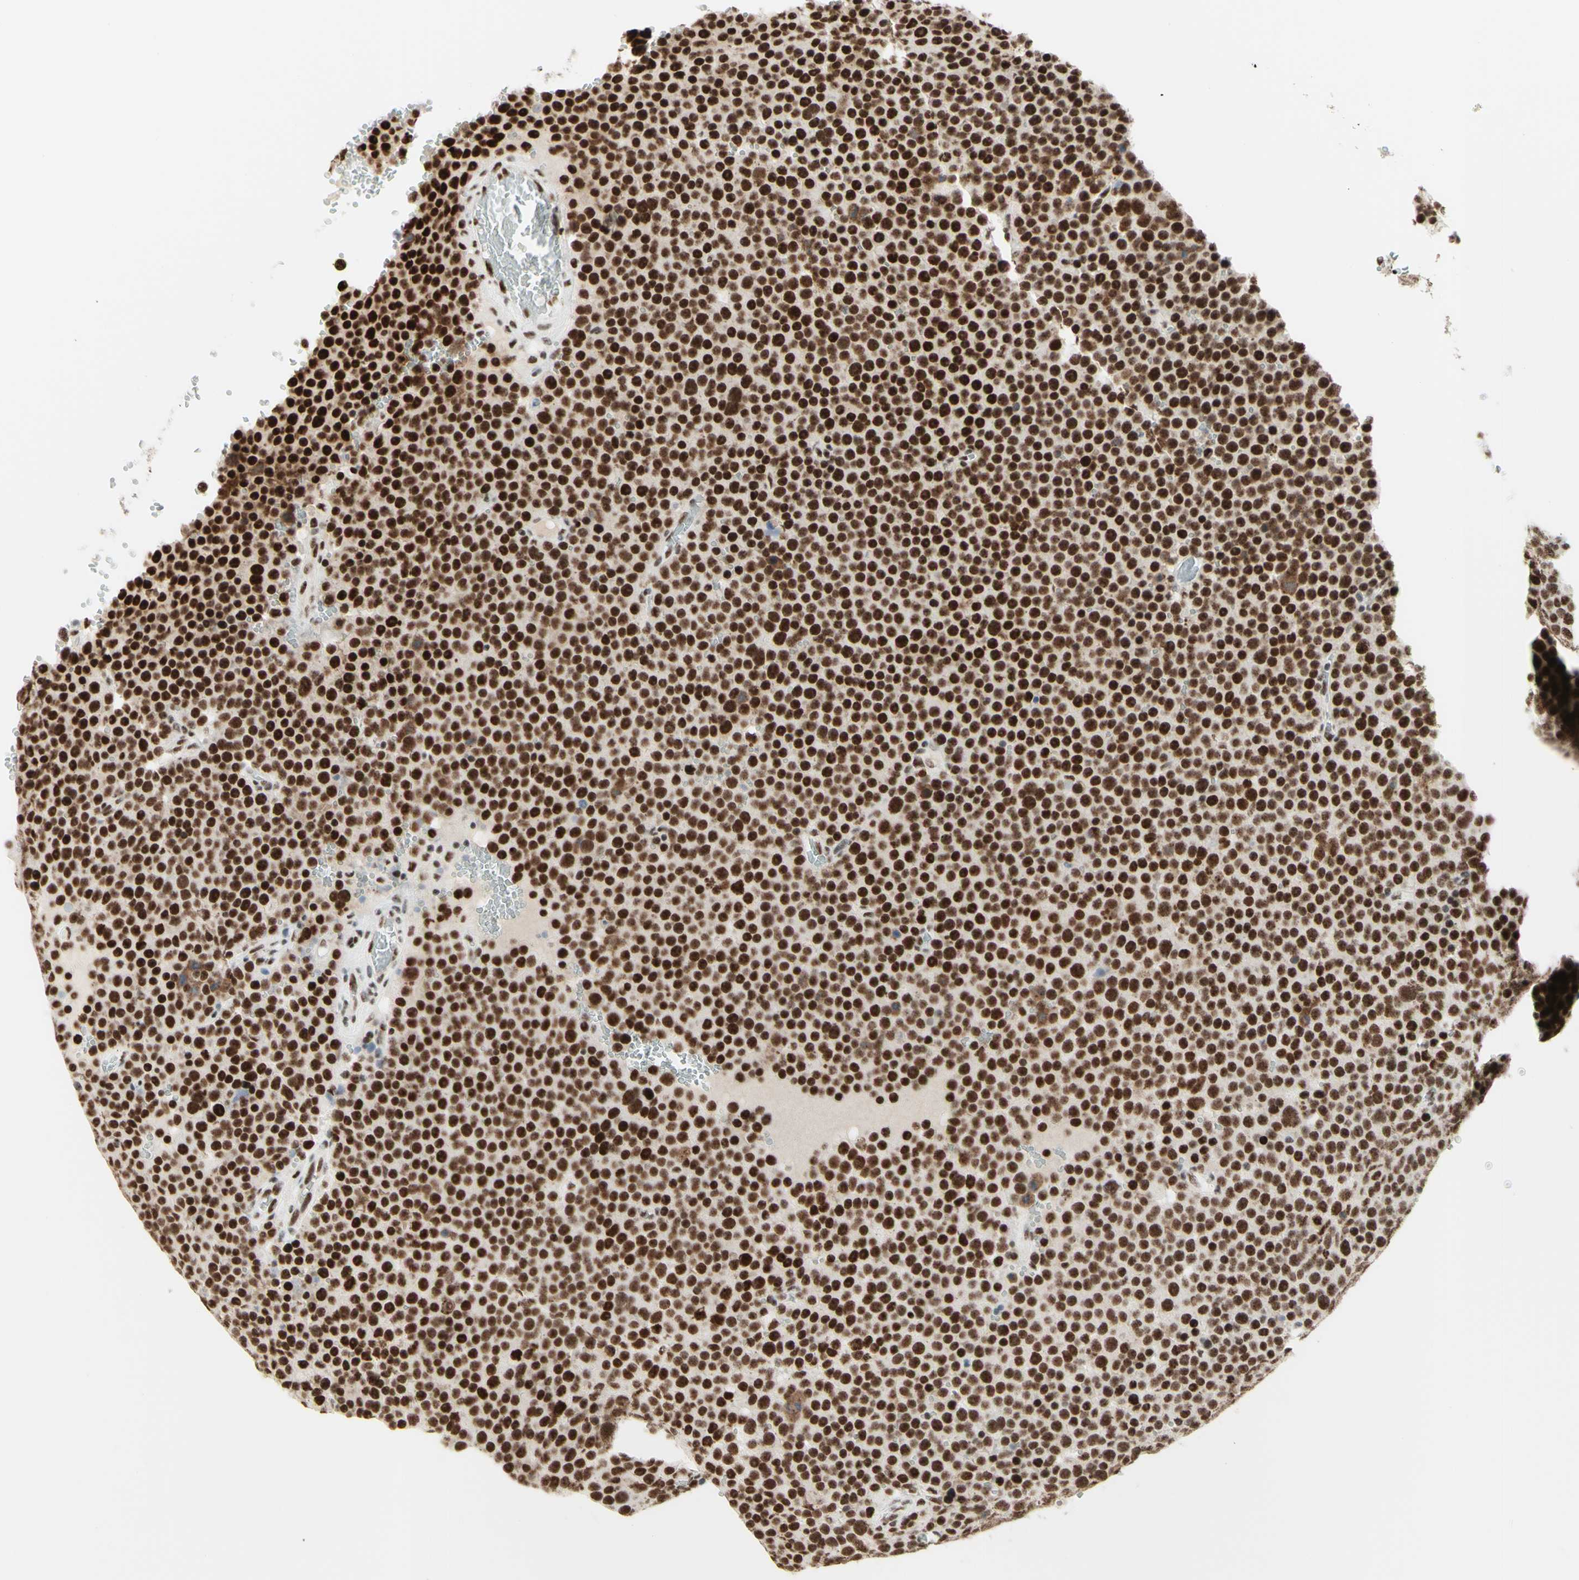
{"staining": {"intensity": "strong", "quantity": ">75%", "location": "nuclear"}, "tissue": "testis cancer", "cell_type": "Tumor cells", "image_type": "cancer", "snomed": [{"axis": "morphology", "description": "Seminoma, NOS"}, {"axis": "topography", "description": "Testis"}], "caption": "A micrograph of human seminoma (testis) stained for a protein reveals strong nuclear brown staining in tumor cells. Using DAB (3,3'-diaminobenzidine) (brown) and hematoxylin (blue) stains, captured at high magnification using brightfield microscopy.", "gene": "WTAP", "patient": {"sex": "male", "age": 71}}